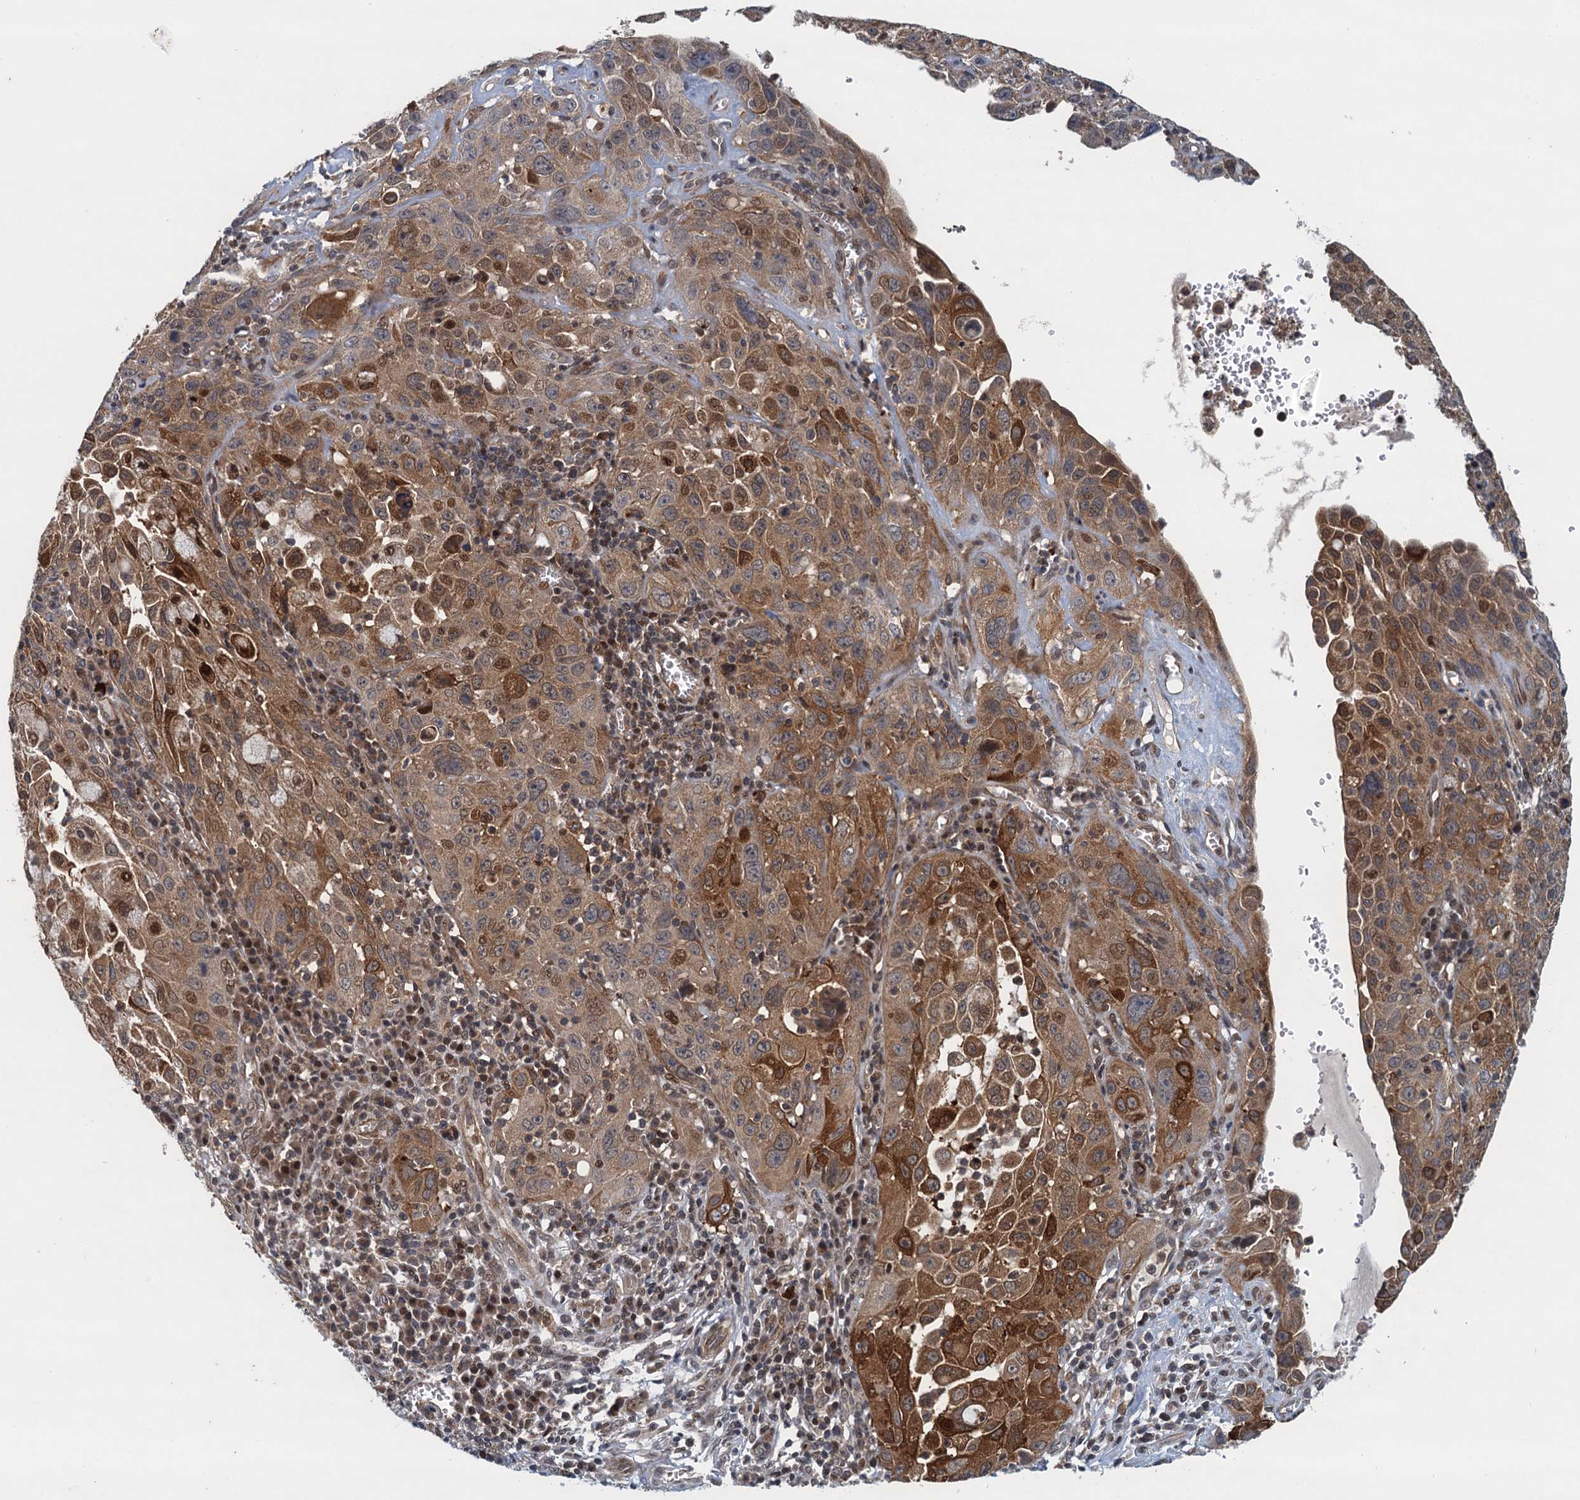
{"staining": {"intensity": "moderate", "quantity": ">75%", "location": "cytoplasmic/membranous,nuclear"}, "tissue": "cervical cancer", "cell_type": "Tumor cells", "image_type": "cancer", "snomed": [{"axis": "morphology", "description": "Squamous cell carcinoma, NOS"}, {"axis": "topography", "description": "Cervix"}], "caption": "The immunohistochemical stain labels moderate cytoplasmic/membranous and nuclear positivity in tumor cells of cervical squamous cell carcinoma tissue.", "gene": "NLRP10", "patient": {"sex": "female", "age": 42}}